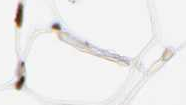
{"staining": {"intensity": "strong", "quantity": ">75%", "location": "nuclear"}, "tissue": "adipose tissue", "cell_type": "Adipocytes", "image_type": "normal", "snomed": [{"axis": "morphology", "description": "Normal tissue, NOS"}, {"axis": "morphology", "description": "Duct carcinoma"}, {"axis": "topography", "description": "Breast"}, {"axis": "topography", "description": "Adipose tissue"}], "caption": "A high amount of strong nuclear expression is identified in approximately >75% of adipocytes in unremarkable adipose tissue.", "gene": "XRCC6", "patient": {"sex": "female", "age": 37}}